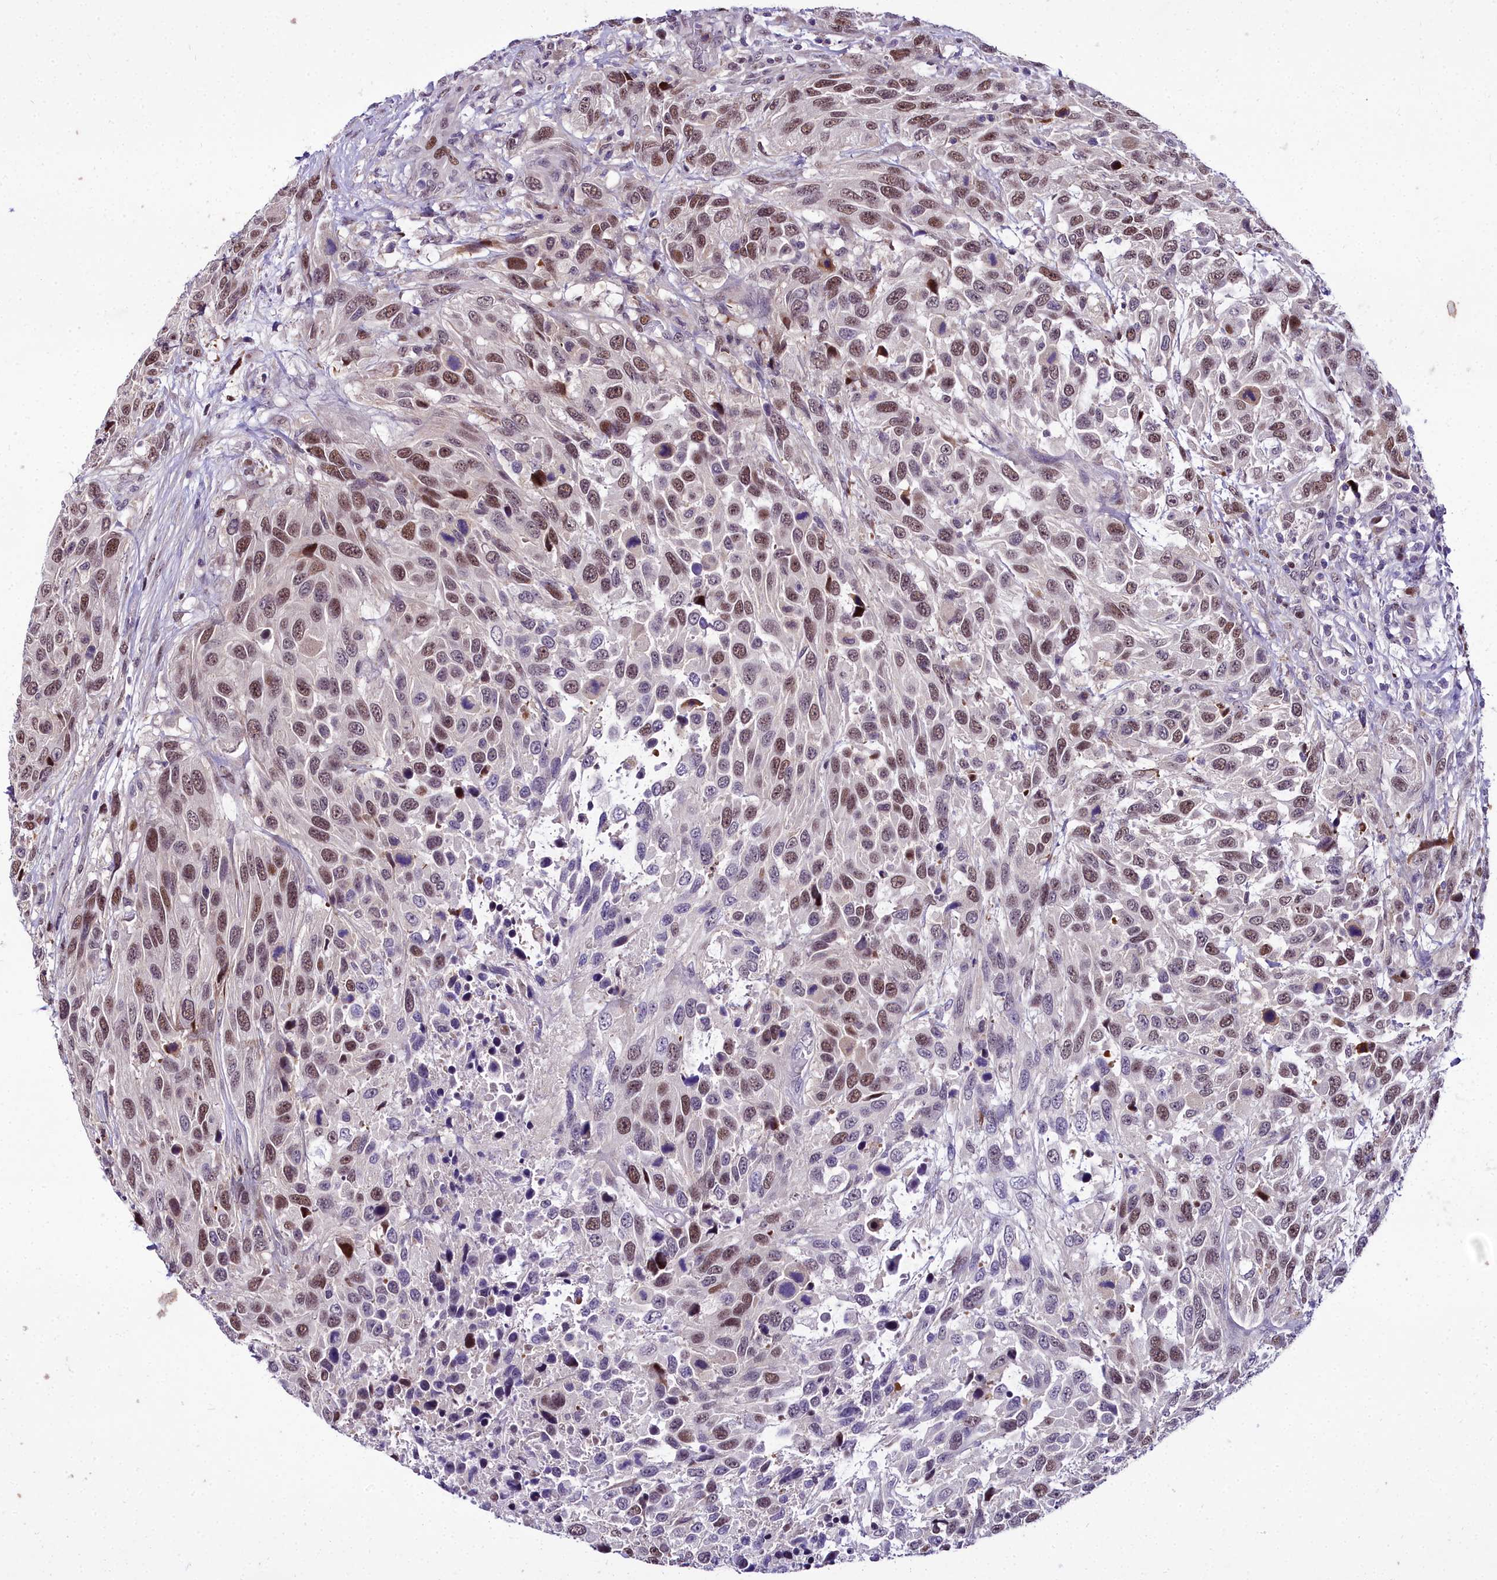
{"staining": {"intensity": "moderate", "quantity": ">75%", "location": "nuclear"}, "tissue": "urothelial cancer", "cell_type": "Tumor cells", "image_type": "cancer", "snomed": [{"axis": "morphology", "description": "Urothelial carcinoma, High grade"}, {"axis": "topography", "description": "Urinary bladder"}], "caption": "This image demonstrates urothelial cancer stained with immunohistochemistry (IHC) to label a protein in brown. The nuclear of tumor cells show moderate positivity for the protein. Nuclei are counter-stained blue.", "gene": "TRIML2", "patient": {"sex": "female", "age": 70}}